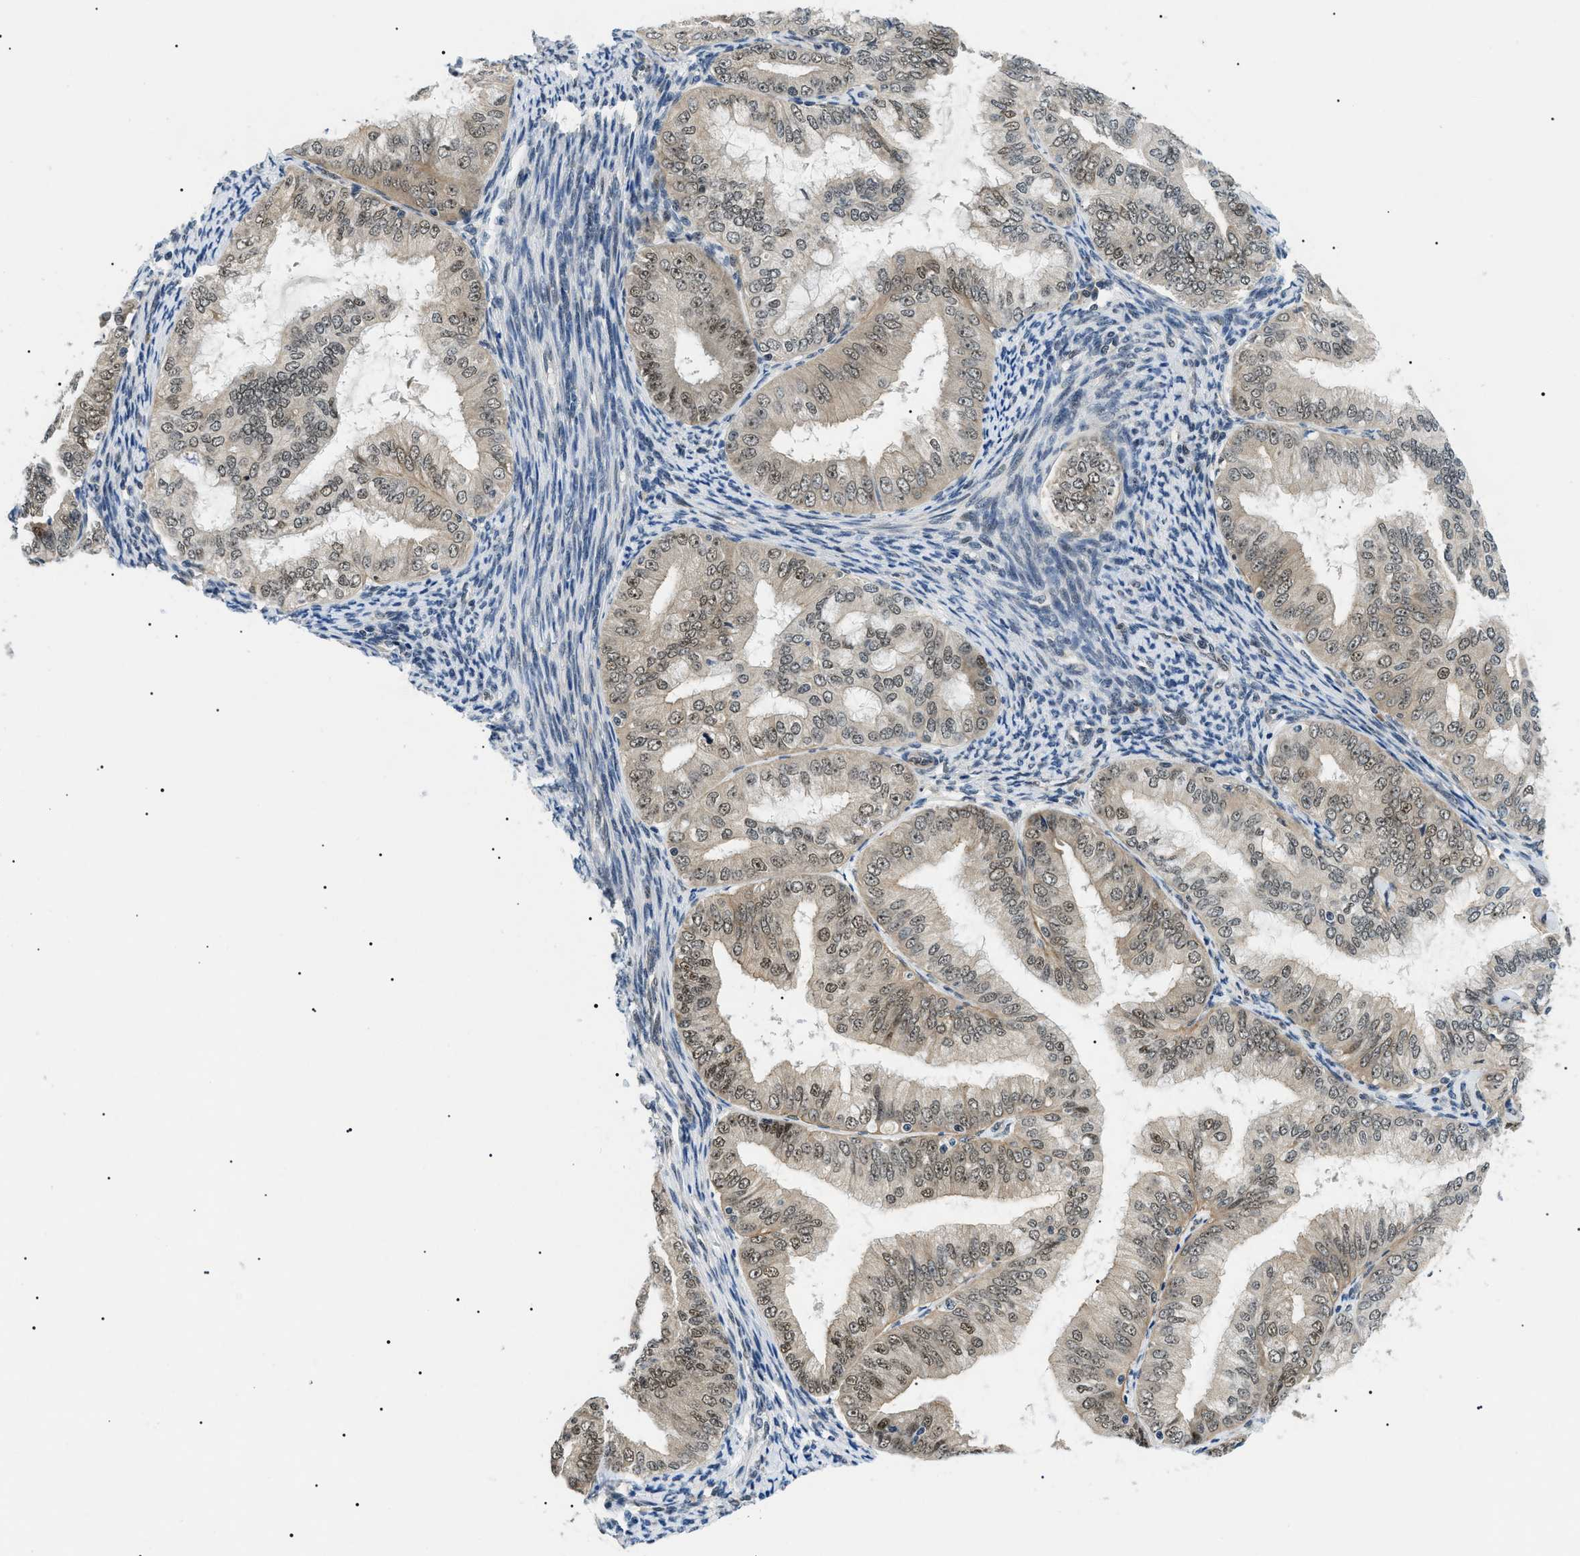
{"staining": {"intensity": "moderate", "quantity": ">75%", "location": "cytoplasmic/membranous,nuclear"}, "tissue": "endometrial cancer", "cell_type": "Tumor cells", "image_type": "cancer", "snomed": [{"axis": "morphology", "description": "Adenocarcinoma, NOS"}, {"axis": "topography", "description": "Endometrium"}], "caption": "Tumor cells demonstrate medium levels of moderate cytoplasmic/membranous and nuclear staining in about >75% of cells in human endometrial cancer.", "gene": "CWC25", "patient": {"sex": "female", "age": 63}}